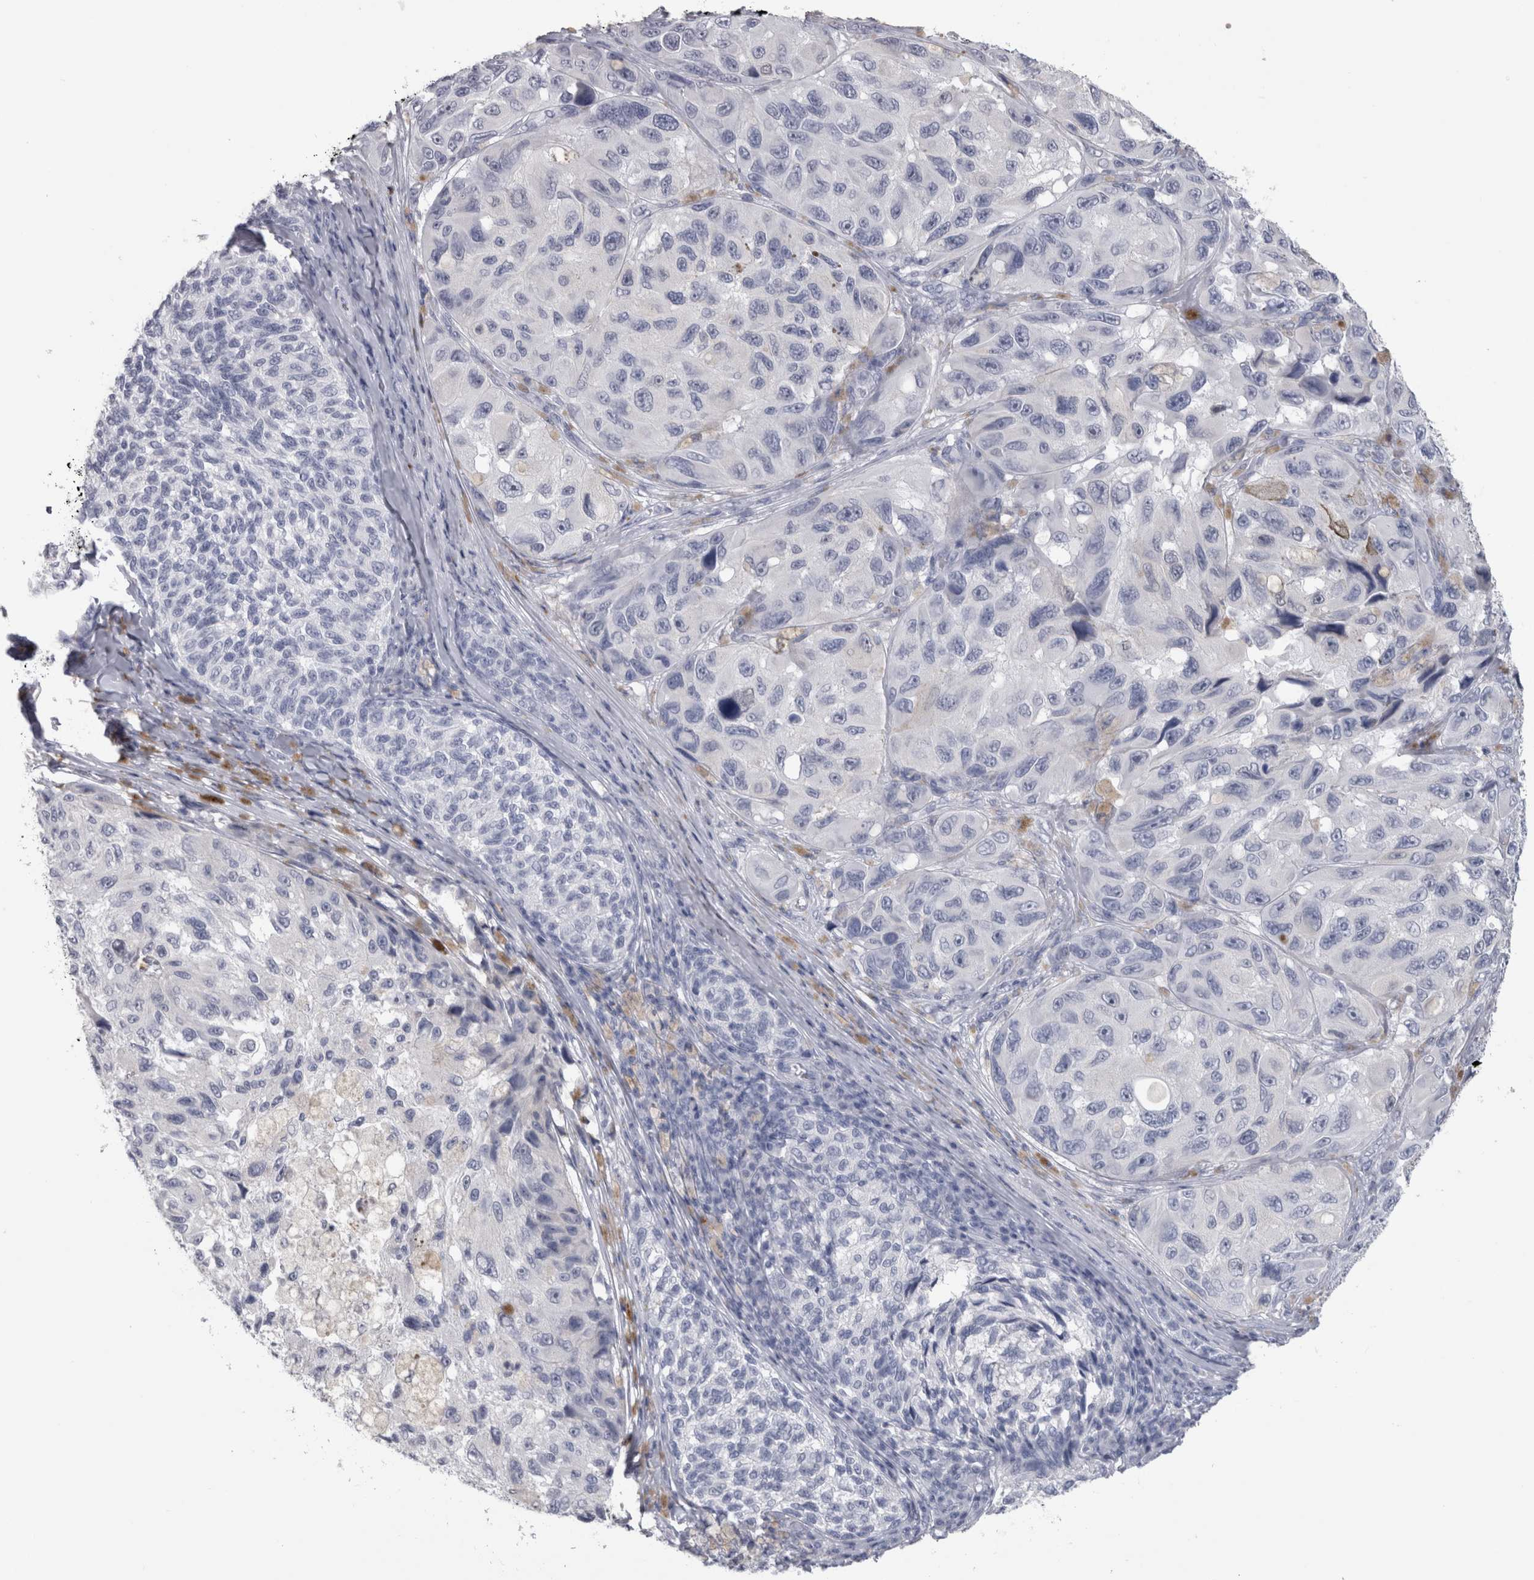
{"staining": {"intensity": "negative", "quantity": "none", "location": "none"}, "tissue": "melanoma", "cell_type": "Tumor cells", "image_type": "cancer", "snomed": [{"axis": "morphology", "description": "Malignant melanoma, NOS"}, {"axis": "topography", "description": "Skin"}], "caption": "IHC histopathology image of neoplastic tissue: melanoma stained with DAB (3,3'-diaminobenzidine) reveals no significant protein expression in tumor cells.", "gene": "PTH", "patient": {"sex": "female", "age": 73}}